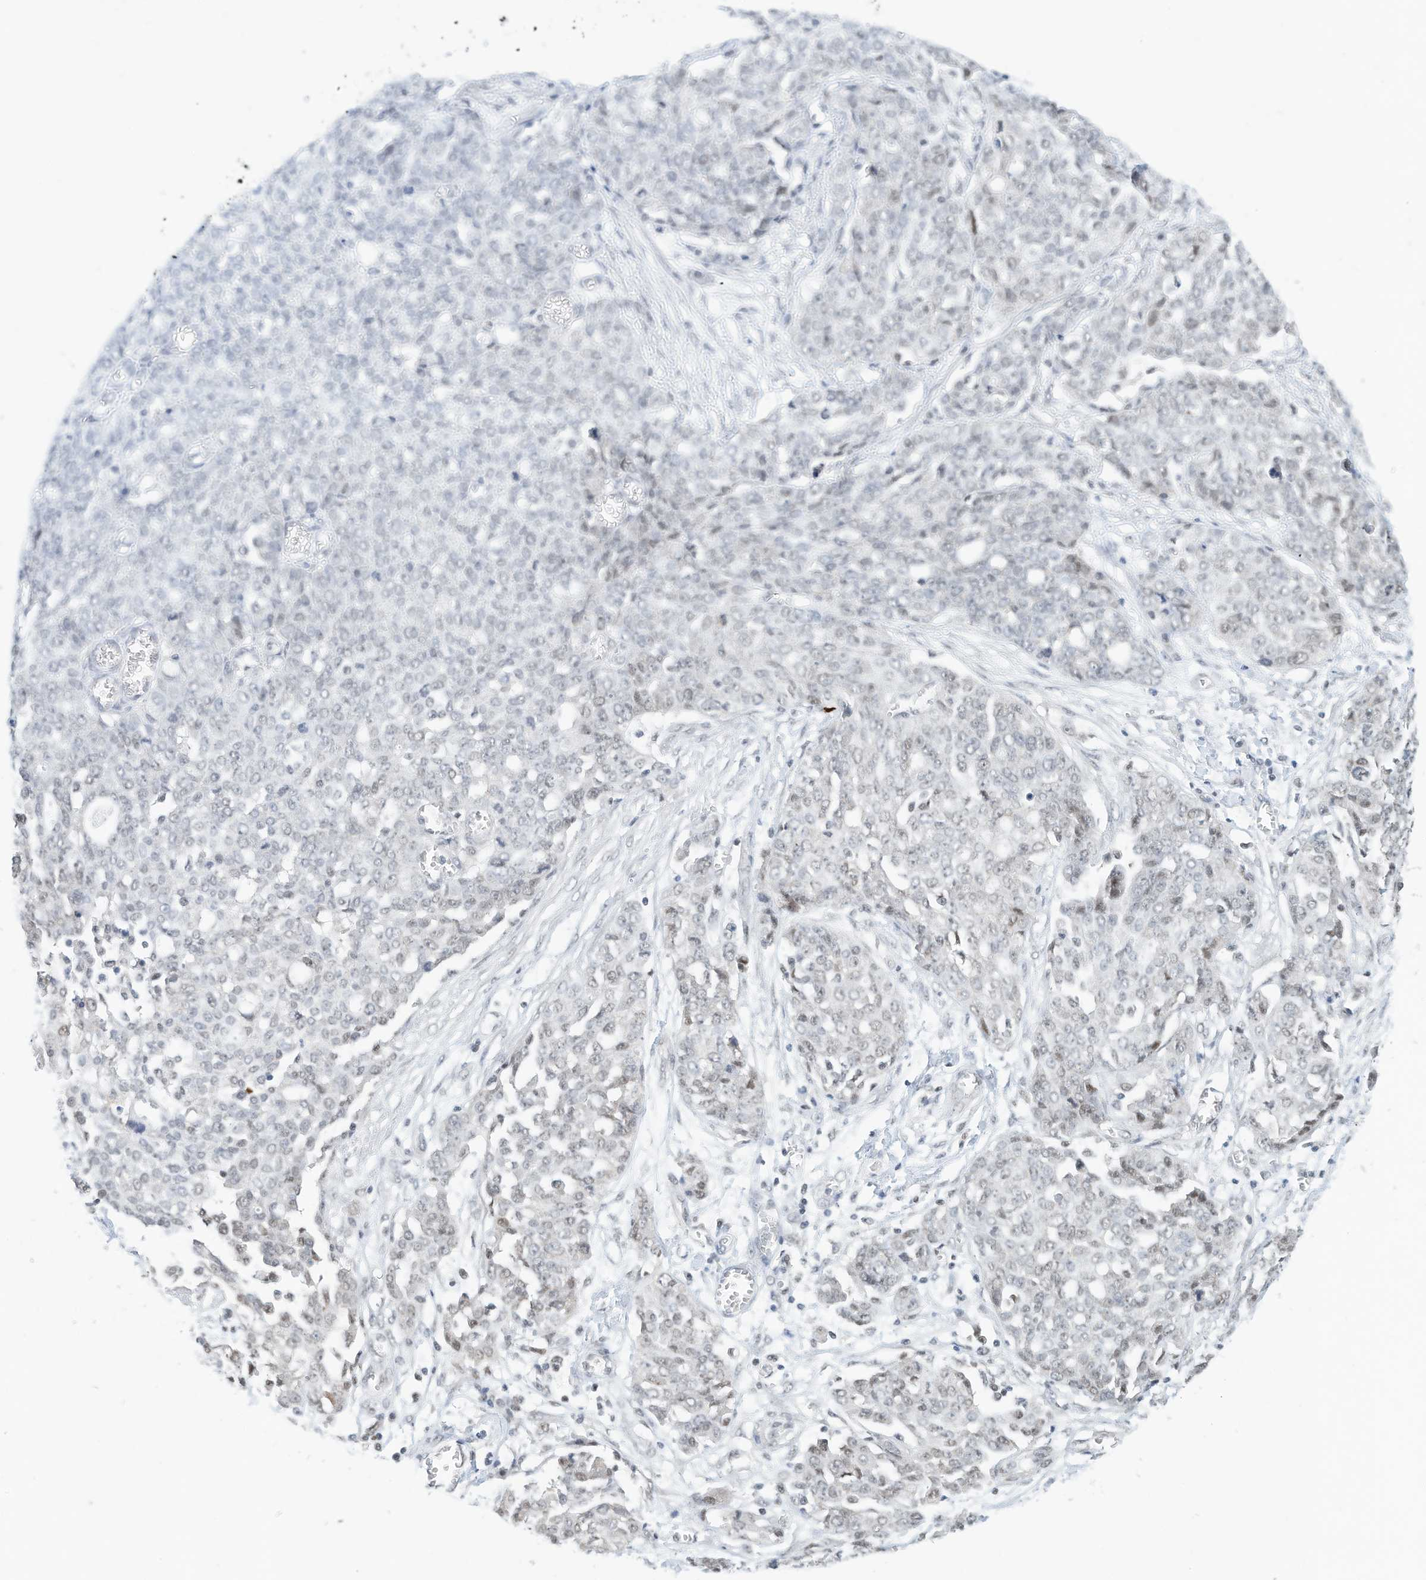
{"staining": {"intensity": "negative", "quantity": "none", "location": "none"}, "tissue": "ovarian cancer", "cell_type": "Tumor cells", "image_type": "cancer", "snomed": [{"axis": "morphology", "description": "Cystadenocarcinoma, serous, NOS"}, {"axis": "topography", "description": "Soft tissue"}, {"axis": "topography", "description": "Ovary"}], "caption": "Serous cystadenocarcinoma (ovarian) stained for a protein using IHC exhibits no positivity tumor cells.", "gene": "OGT", "patient": {"sex": "female", "age": 57}}